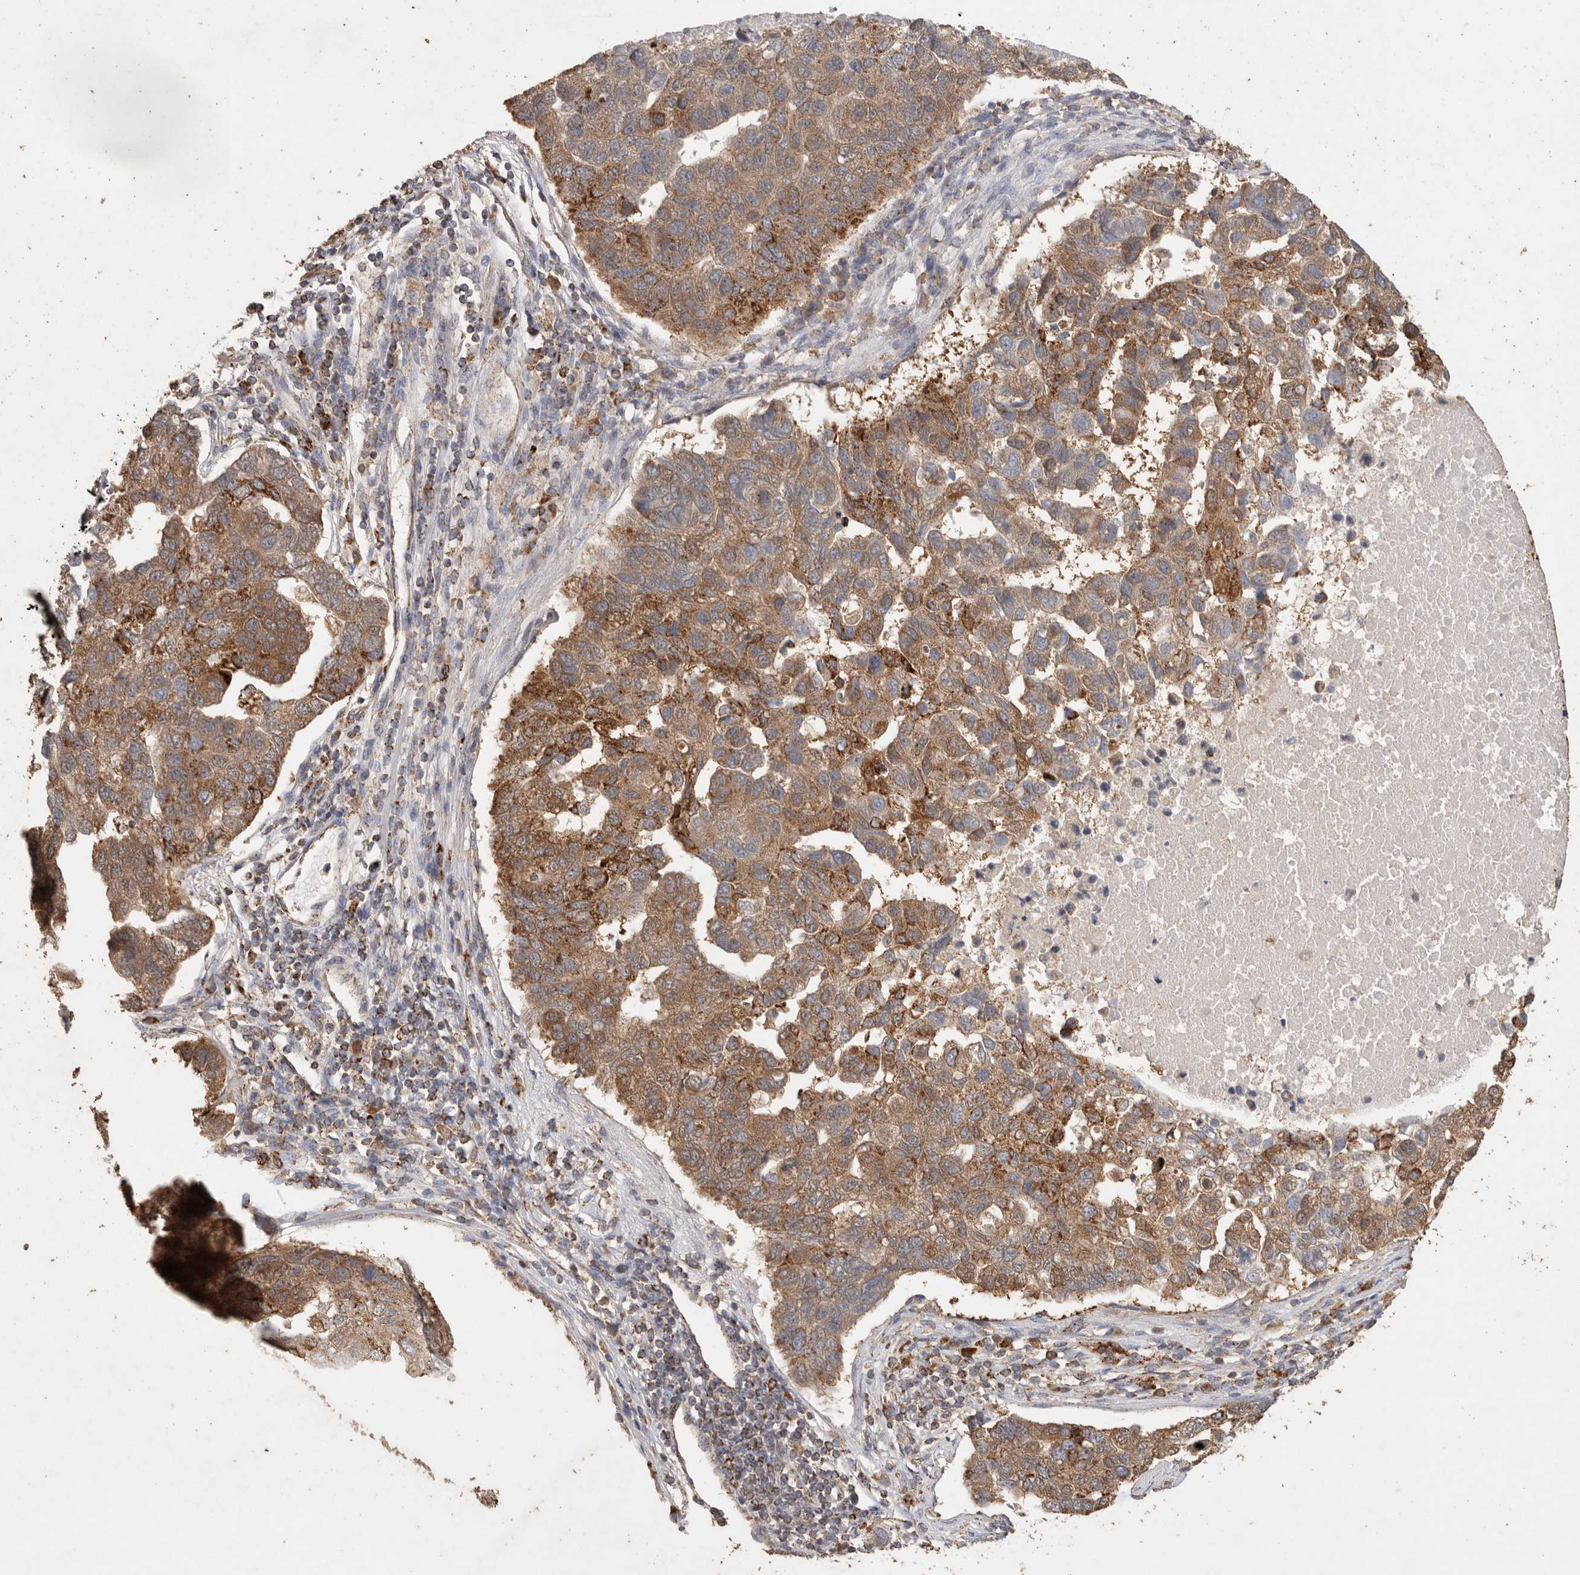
{"staining": {"intensity": "moderate", "quantity": ">75%", "location": "cytoplasmic/membranous"}, "tissue": "pancreatic cancer", "cell_type": "Tumor cells", "image_type": "cancer", "snomed": [{"axis": "morphology", "description": "Adenocarcinoma, NOS"}, {"axis": "topography", "description": "Pancreas"}], "caption": "A brown stain shows moderate cytoplasmic/membranous expression of a protein in human adenocarcinoma (pancreatic) tumor cells. Nuclei are stained in blue.", "gene": "ACADM", "patient": {"sex": "female", "age": 61}}